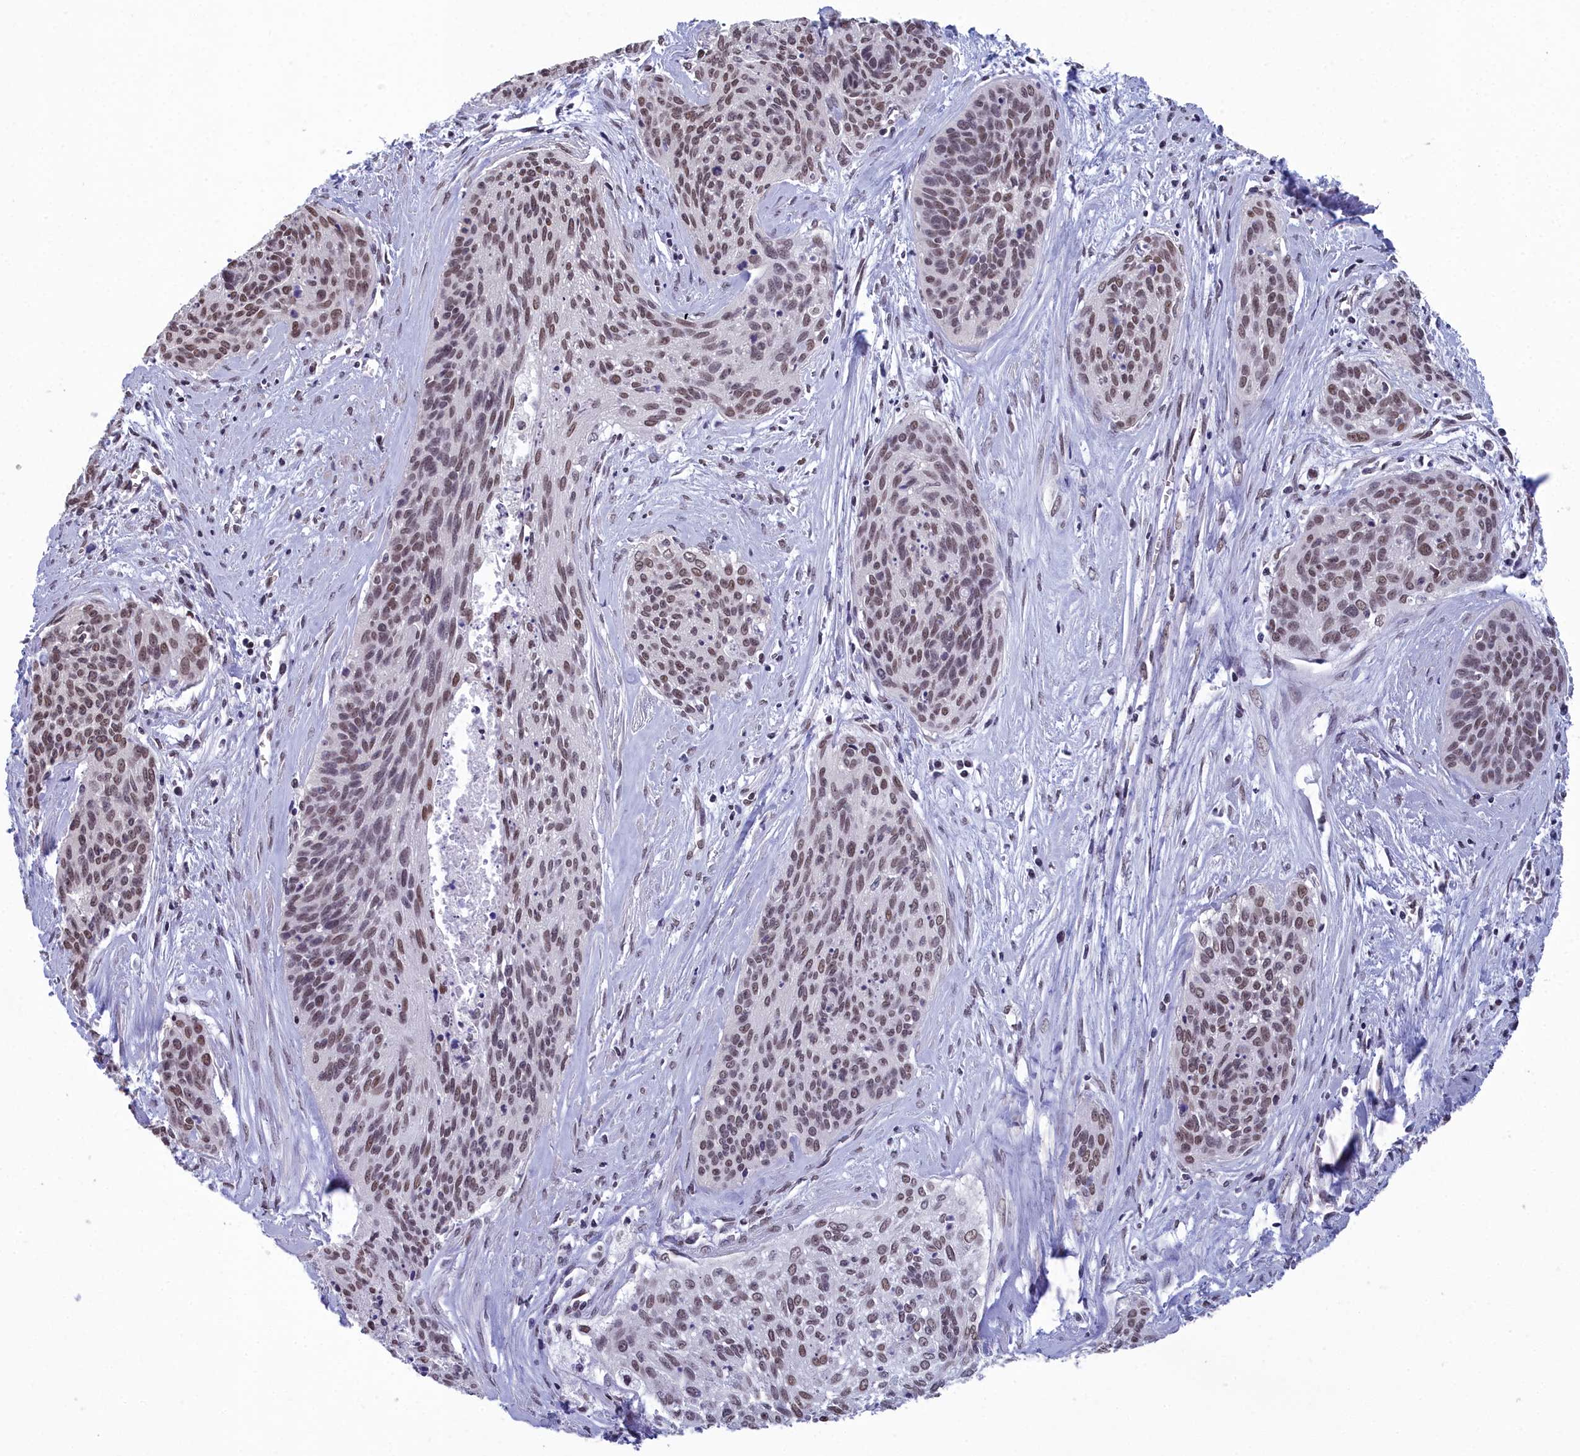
{"staining": {"intensity": "moderate", "quantity": ">75%", "location": "nuclear"}, "tissue": "cervical cancer", "cell_type": "Tumor cells", "image_type": "cancer", "snomed": [{"axis": "morphology", "description": "Squamous cell carcinoma, NOS"}, {"axis": "topography", "description": "Cervix"}], "caption": "Immunohistochemistry (IHC) image of neoplastic tissue: squamous cell carcinoma (cervical) stained using immunohistochemistry demonstrates medium levels of moderate protein expression localized specifically in the nuclear of tumor cells, appearing as a nuclear brown color.", "gene": "CCDC97", "patient": {"sex": "female", "age": 55}}